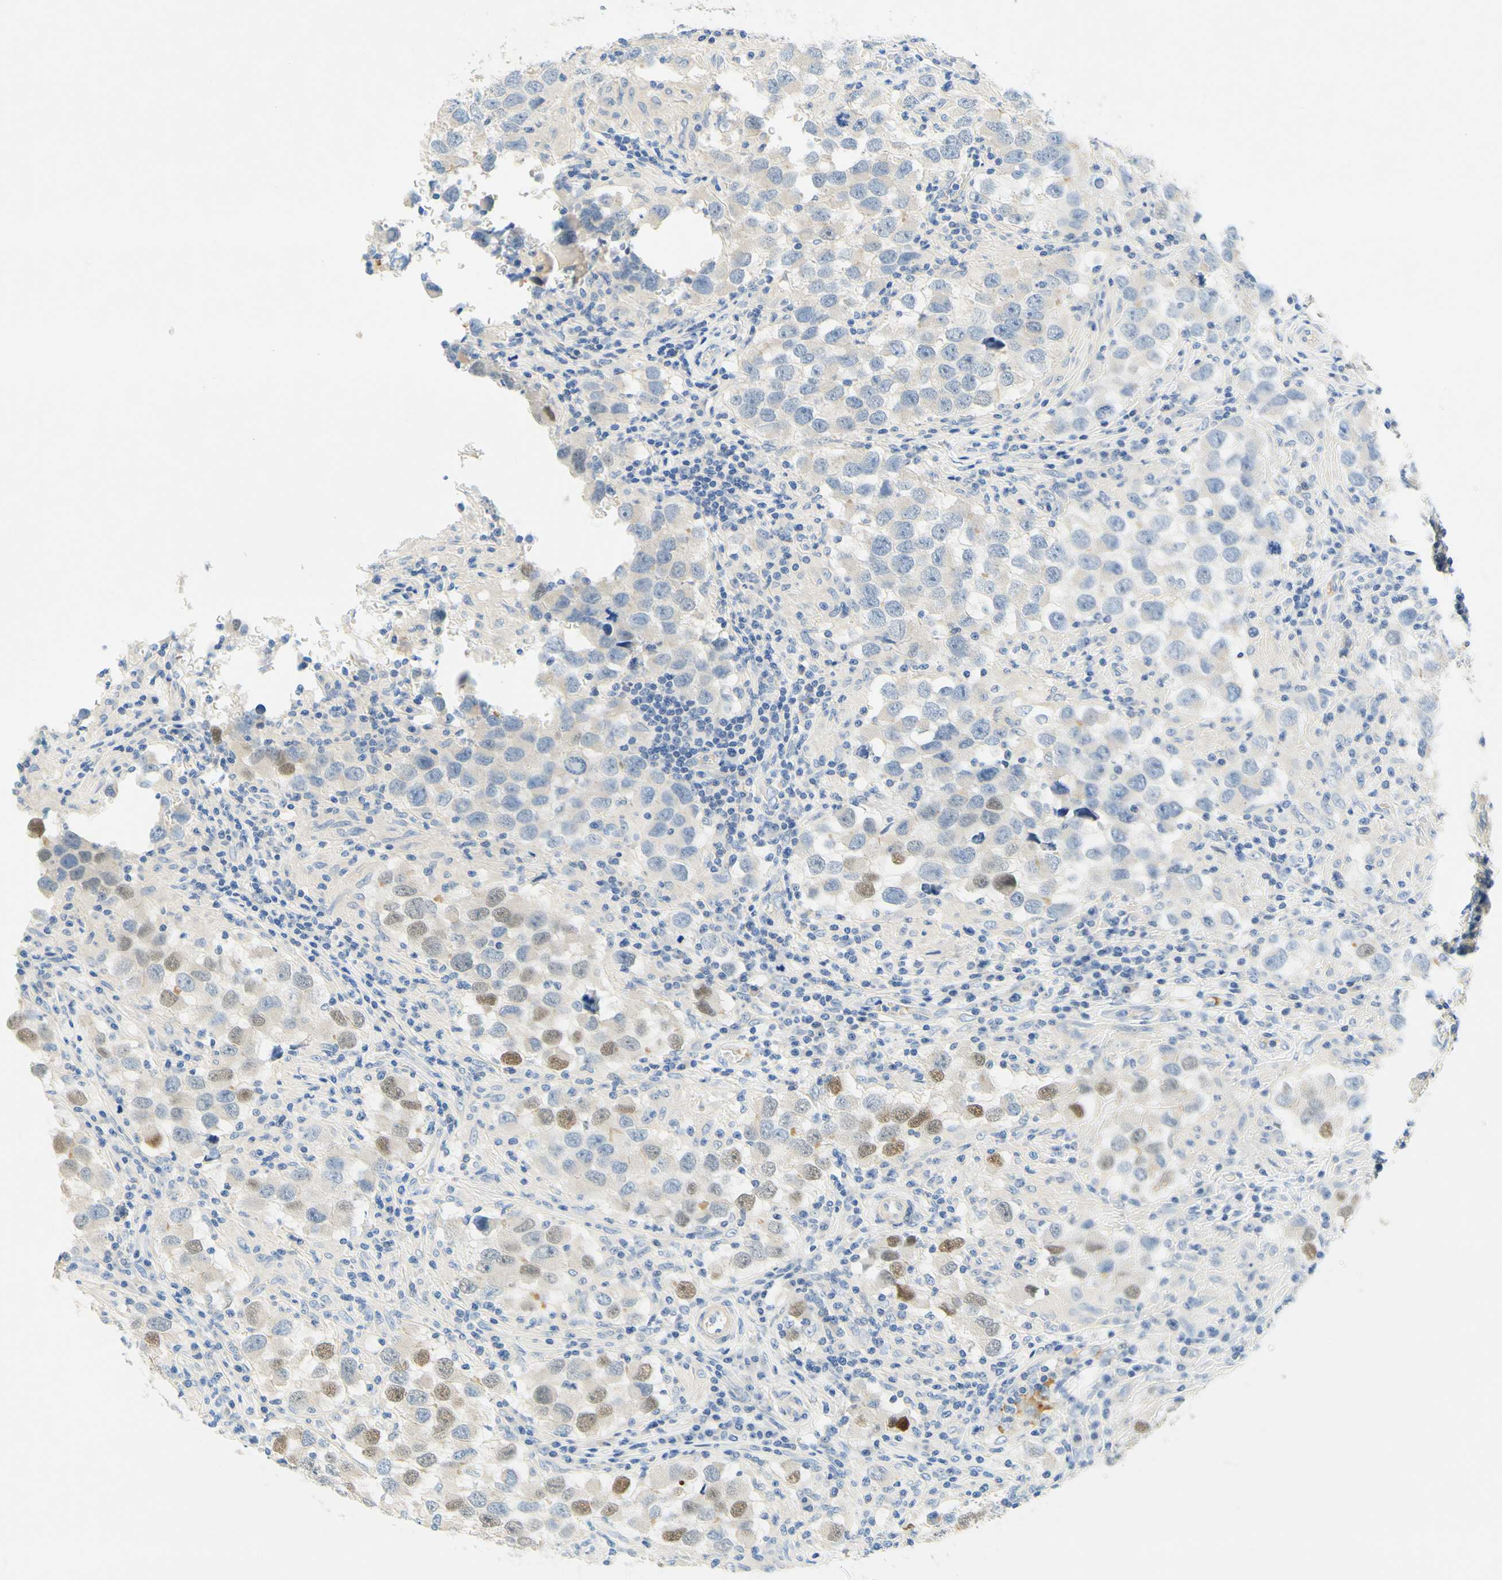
{"staining": {"intensity": "moderate", "quantity": "<25%", "location": "nuclear"}, "tissue": "testis cancer", "cell_type": "Tumor cells", "image_type": "cancer", "snomed": [{"axis": "morphology", "description": "Carcinoma, Embryonal, NOS"}, {"axis": "topography", "description": "Testis"}], "caption": "A micrograph of testis cancer (embryonal carcinoma) stained for a protein demonstrates moderate nuclear brown staining in tumor cells. (DAB IHC with brightfield microscopy, high magnification).", "gene": "ENTREP2", "patient": {"sex": "male", "age": 21}}